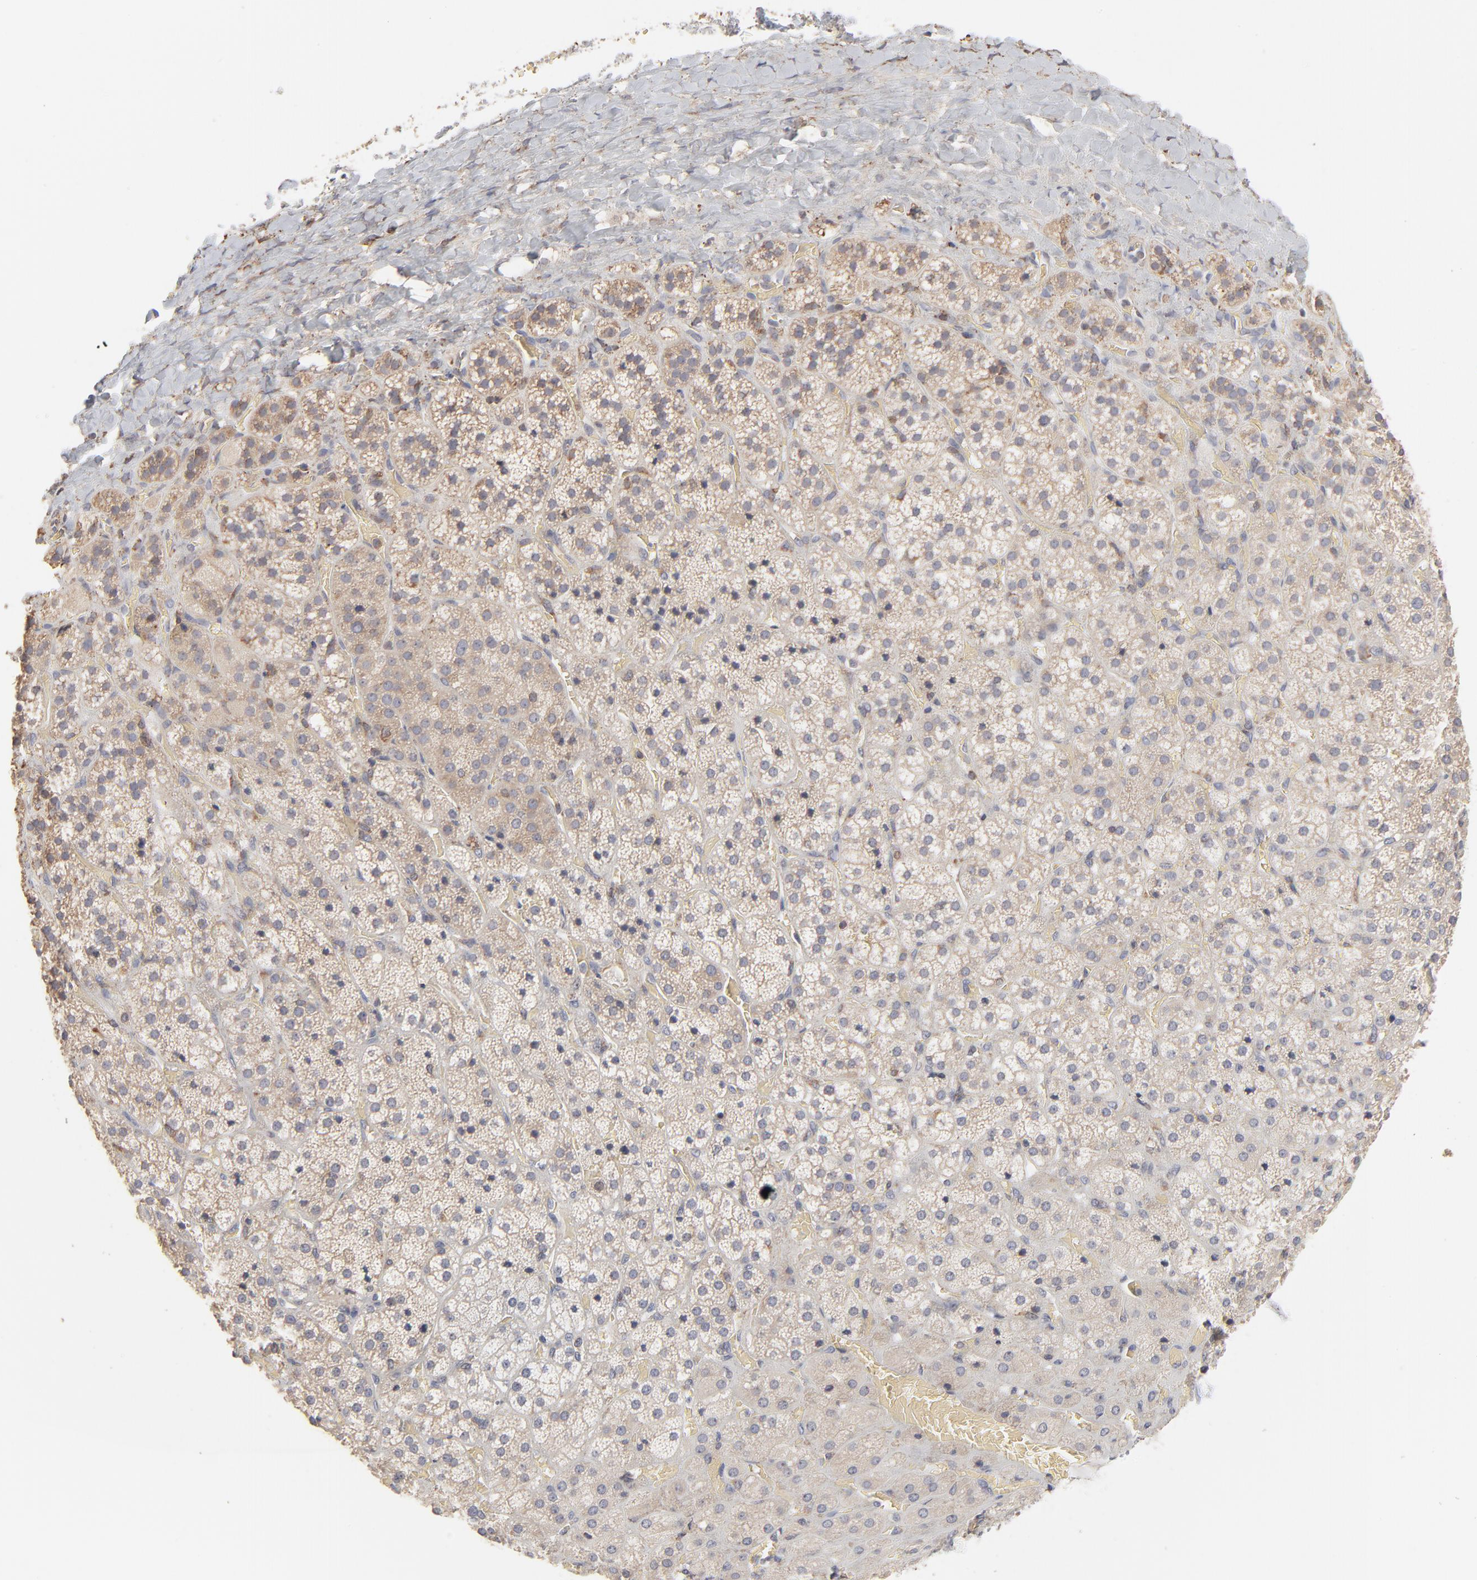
{"staining": {"intensity": "weak", "quantity": "25%-75%", "location": "cytoplasmic/membranous"}, "tissue": "adrenal gland", "cell_type": "Glandular cells", "image_type": "normal", "snomed": [{"axis": "morphology", "description": "Normal tissue, NOS"}, {"axis": "topography", "description": "Adrenal gland"}], "caption": "About 25%-75% of glandular cells in unremarkable adrenal gland exhibit weak cytoplasmic/membranous protein staining as visualized by brown immunohistochemical staining.", "gene": "RNF213", "patient": {"sex": "female", "age": 71}}